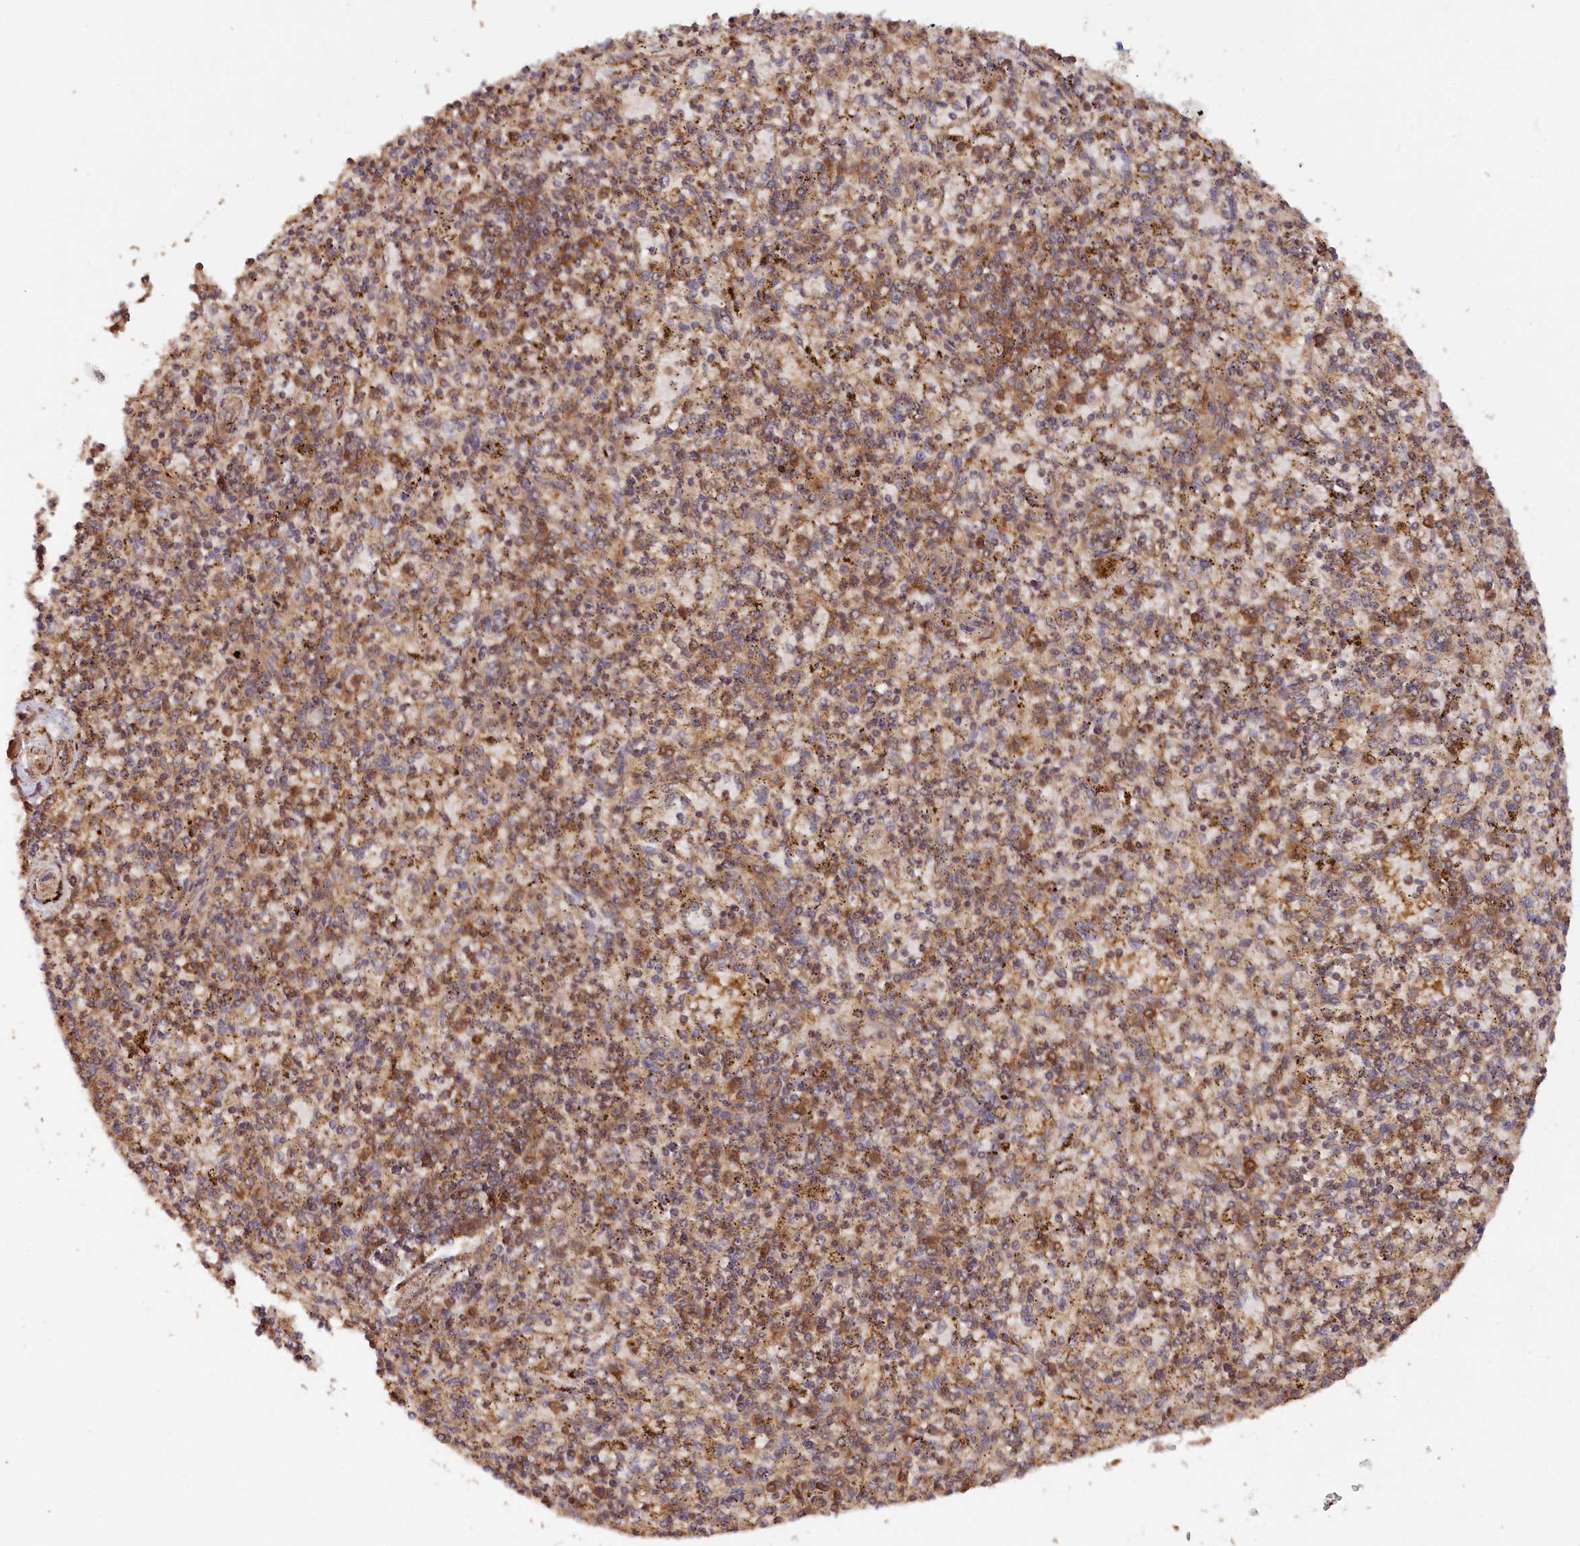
{"staining": {"intensity": "strong", "quantity": ">75%", "location": "cytoplasmic/membranous"}, "tissue": "spleen", "cell_type": "Cells in red pulp", "image_type": "normal", "snomed": [{"axis": "morphology", "description": "Normal tissue, NOS"}, {"axis": "topography", "description": "Spleen"}], "caption": "Immunohistochemical staining of benign spleen demonstrates high levels of strong cytoplasmic/membranous staining in about >75% of cells in red pulp.", "gene": "PAIP2", "patient": {"sex": "male", "age": 72}}